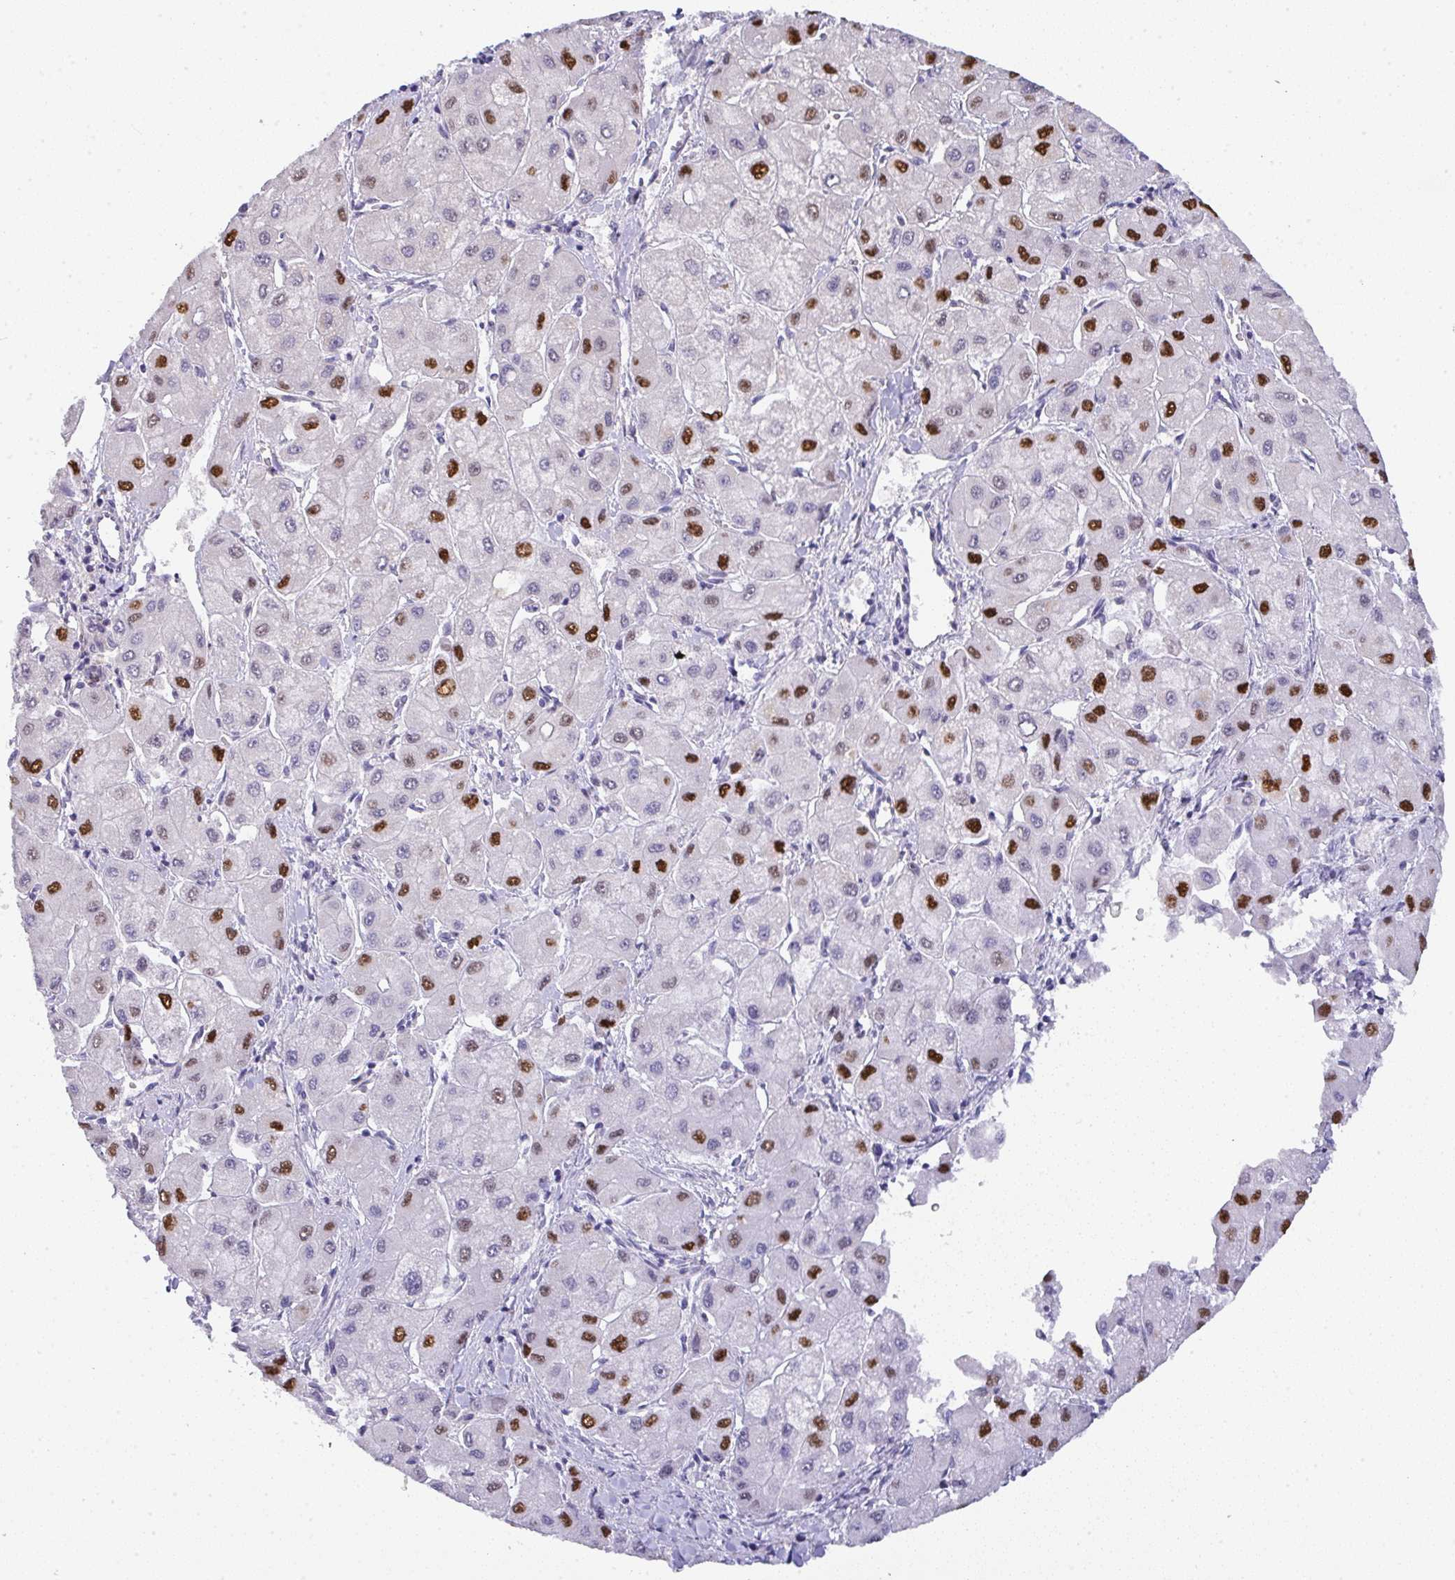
{"staining": {"intensity": "strong", "quantity": "25%-75%", "location": "nuclear"}, "tissue": "liver cancer", "cell_type": "Tumor cells", "image_type": "cancer", "snomed": [{"axis": "morphology", "description": "Carcinoma, Hepatocellular, NOS"}, {"axis": "topography", "description": "Liver"}], "caption": "A histopathology image of human hepatocellular carcinoma (liver) stained for a protein demonstrates strong nuclear brown staining in tumor cells.", "gene": "BBX", "patient": {"sex": "male", "age": 40}}